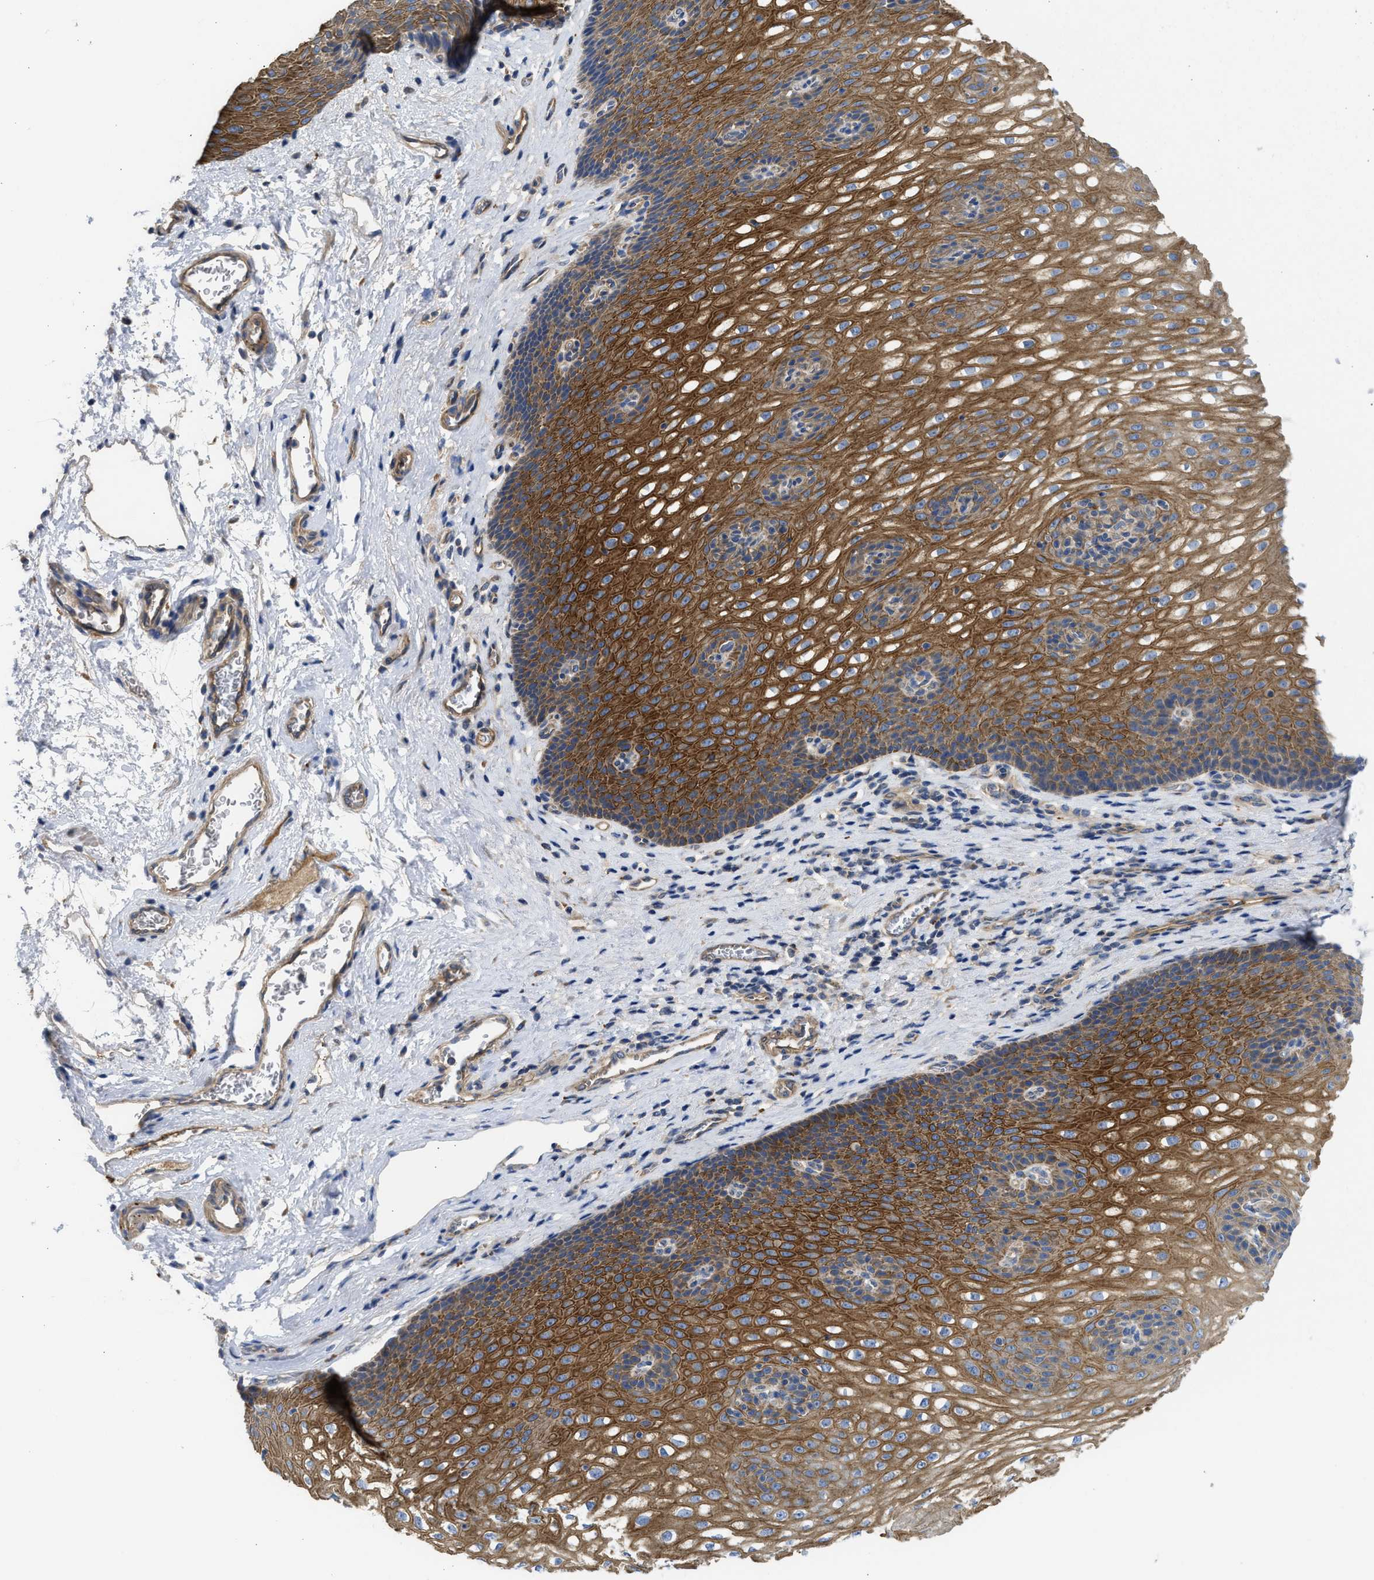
{"staining": {"intensity": "moderate", "quantity": ">75%", "location": "cytoplasmic/membranous"}, "tissue": "esophagus", "cell_type": "Squamous epithelial cells", "image_type": "normal", "snomed": [{"axis": "morphology", "description": "Normal tissue, NOS"}, {"axis": "topography", "description": "Esophagus"}], "caption": "Immunohistochemical staining of unremarkable human esophagus demonstrates medium levels of moderate cytoplasmic/membranous positivity in approximately >75% of squamous epithelial cells. The protein is shown in brown color, while the nuclei are stained blue.", "gene": "CSRNP2", "patient": {"sex": "male", "age": 48}}